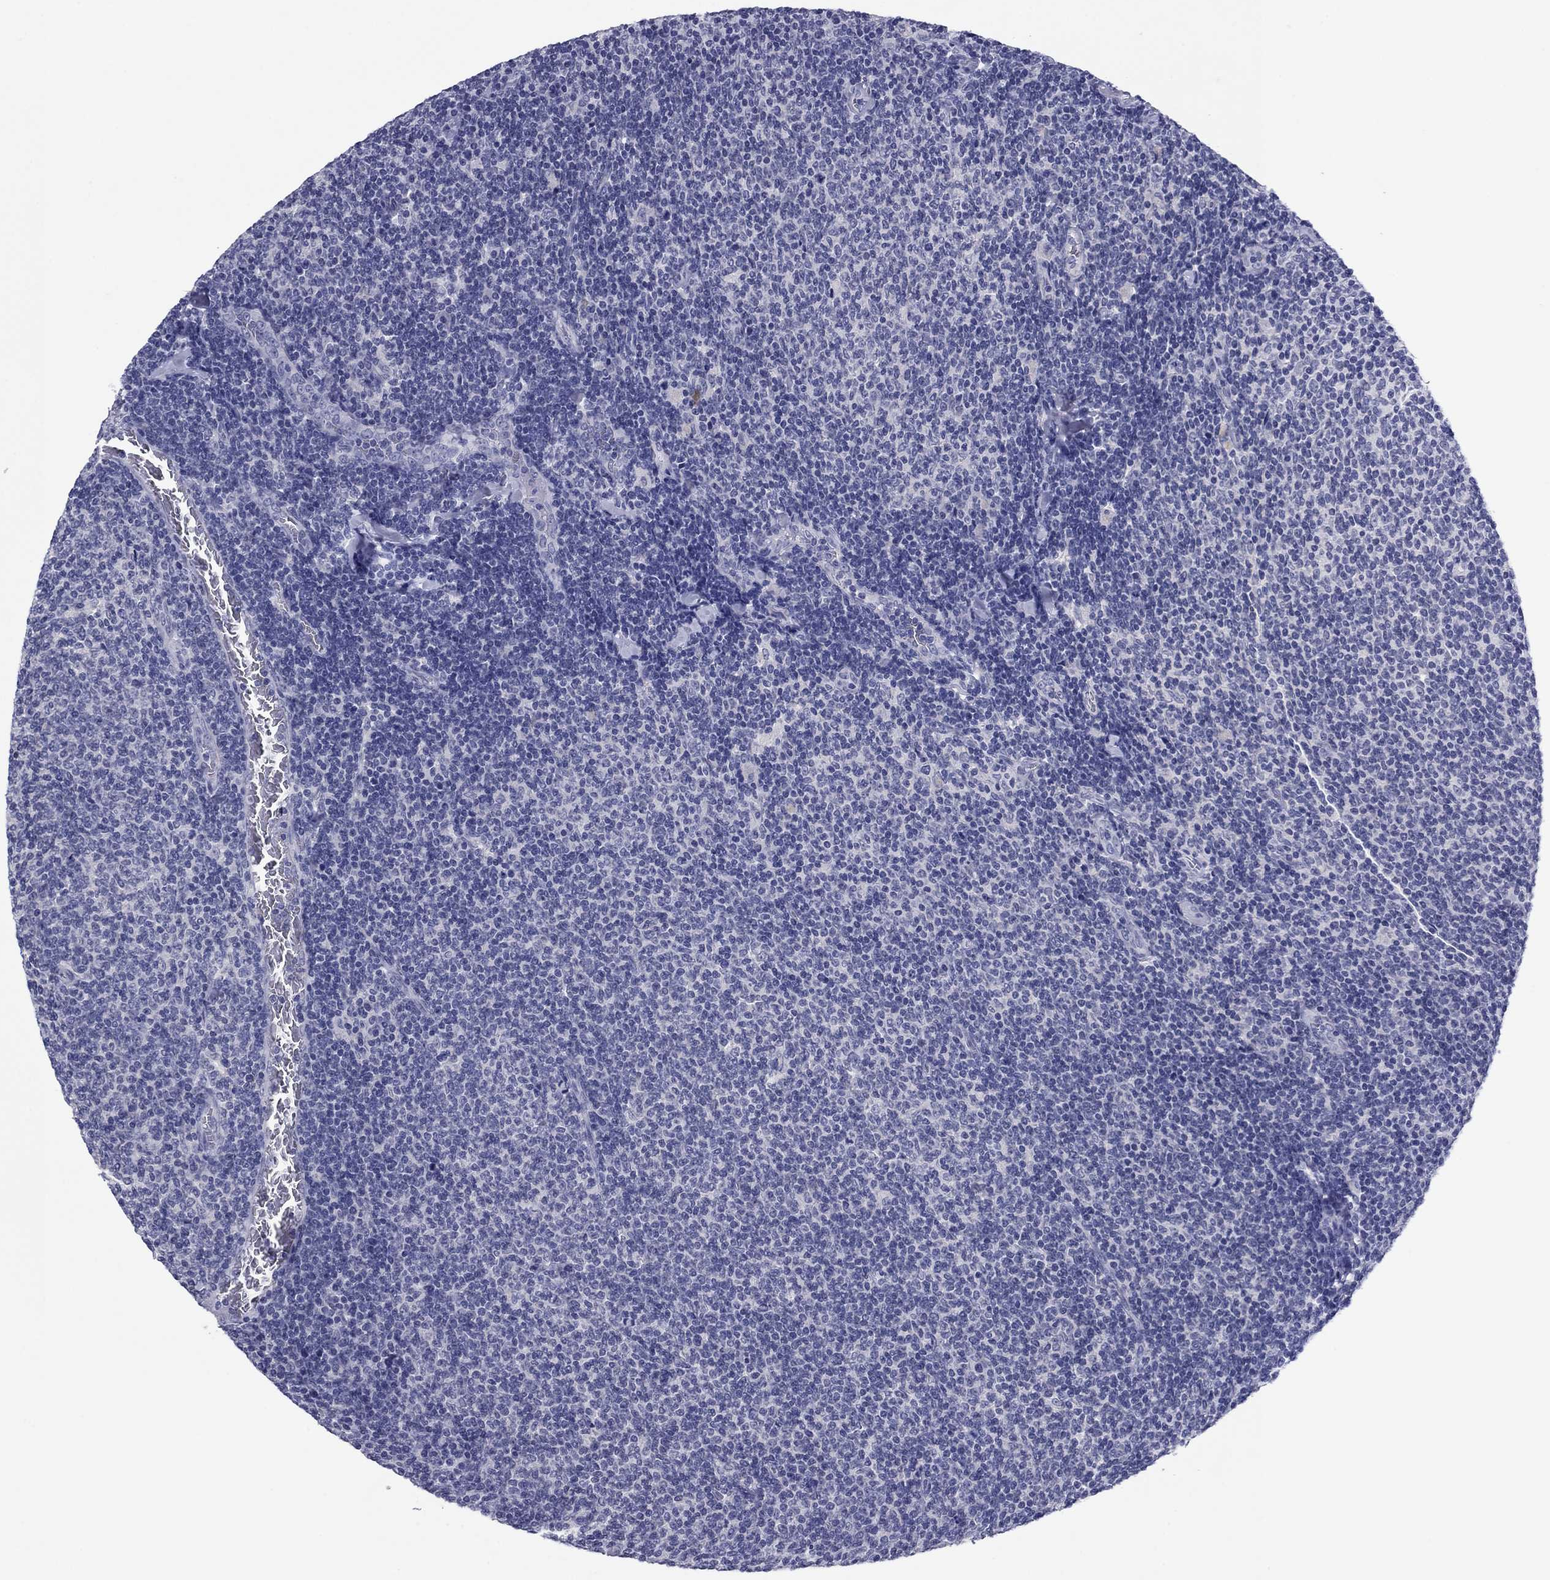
{"staining": {"intensity": "negative", "quantity": "none", "location": "none"}, "tissue": "lymphoma", "cell_type": "Tumor cells", "image_type": "cancer", "snomed": [{"axis": "morphology", "description": "Malignant lymphoma, non-Hodgkin's type, Low grade"}, {"axis": "topography", "description": "Lymph node"}], "caption": "DAB immunohistochemical staining of lymphoma demonstrates no significant staining in tumor cells. (Brightfield microscopy of DAB (3,3'-diaminobenzidine) immunohistochemistry (IHC) at high magnification).", "gene": "HAO1", "patient": {"sex": "male", "age": 52}}